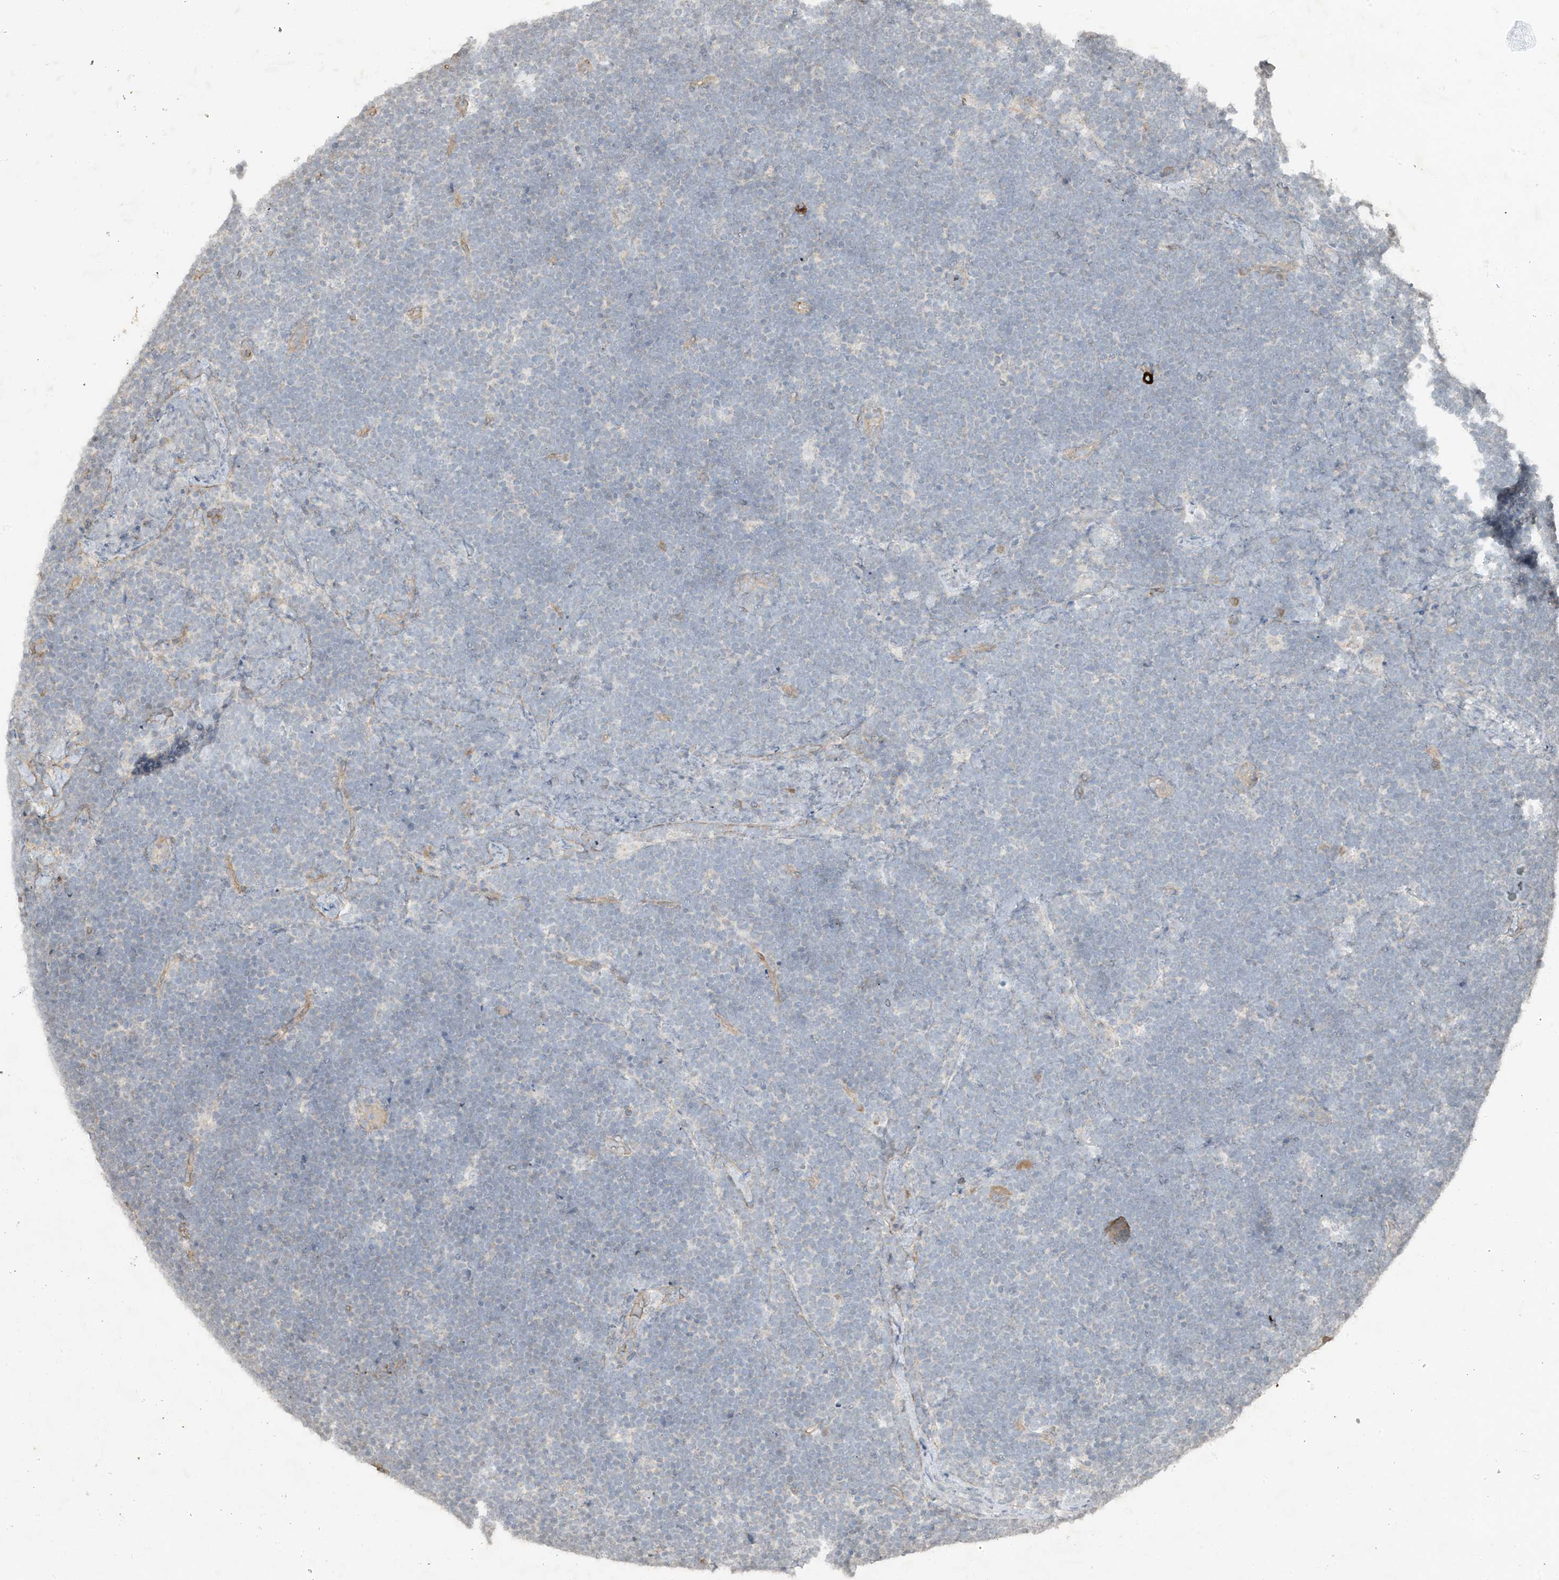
{"staining": {"intensity": "negative", "quantity": "none", "location": "none"}, "tissue": "lymphoma", "cell_type": "Tumor cells", "image_type": "cancer", "snomed": [{"axis": "morphology", "description": "Malignant lymphoma, non-Hodgkin's type, High grade"}, {"axis": "topography", "description": "Lymph node"}], "caption": "Human high-grade malignant lymphoma, non-Hodgkin's type stained for a protein using immunohistochemistry (IHC) displays no staining in tumor cells.", "gene": "DGKQ", "patient": {"sex": "male", "age": 13}}